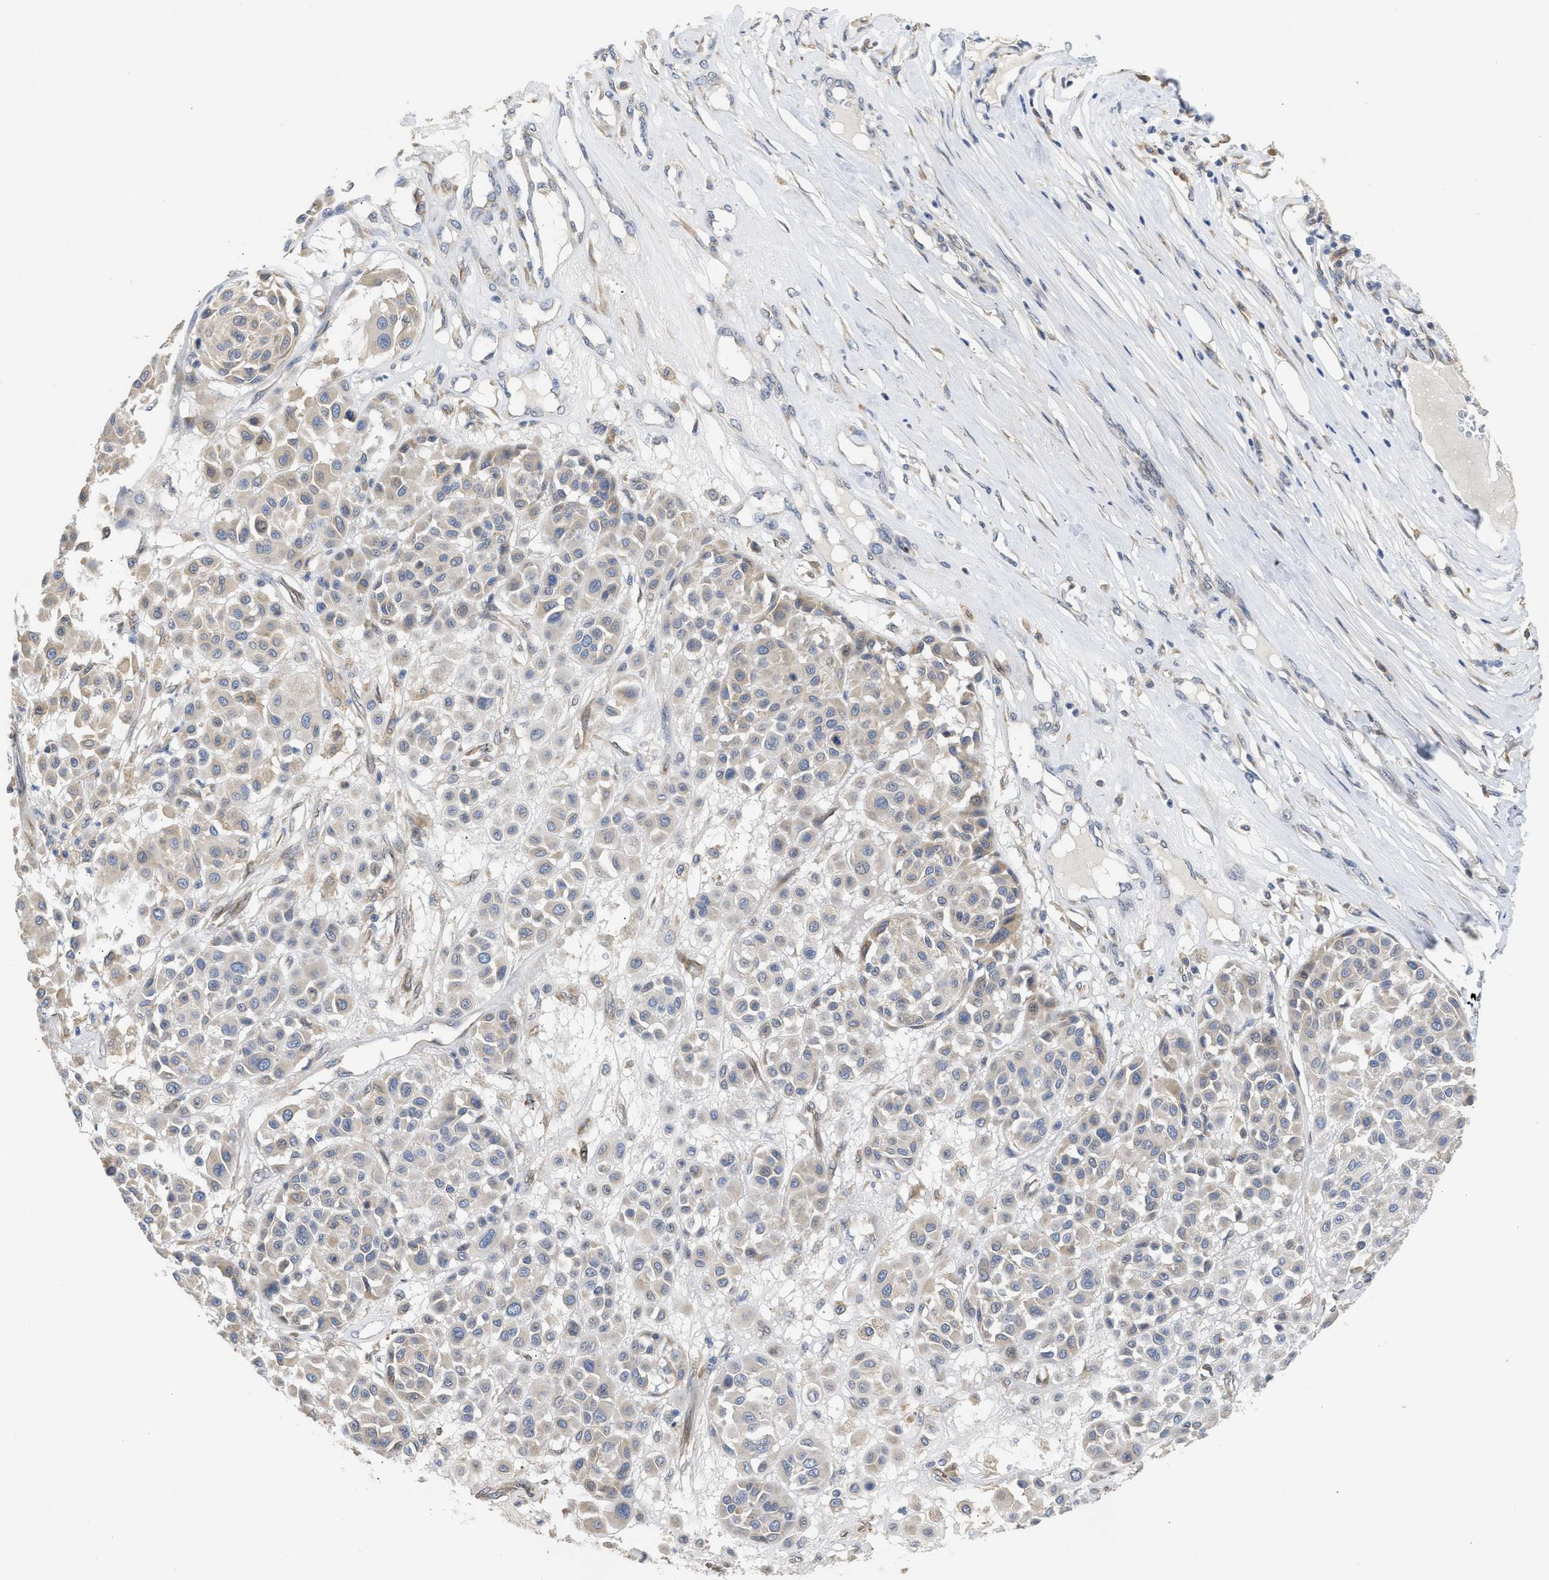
{"staining": {"intensity": "weak", "quantity": "<25%", "location": "cytoplasmic/membranous"}, "tissue": "melanoma", "cell_type": "Tumor cells", "image_type": "cancer", "snomed": [{"axis": "morphology", "description": "Malignant melanoma, Metastatic site"}, {"axis": "topography", "description": "Soft tissue"}], "caption": "This is a micrograph of immunohistochemistry (IHC) staining of malignant melanoma (metastatic site), which shows no expression in tumor cells.", "gene": "TMED1", "patient": {"sex": "male", "age": 41}}